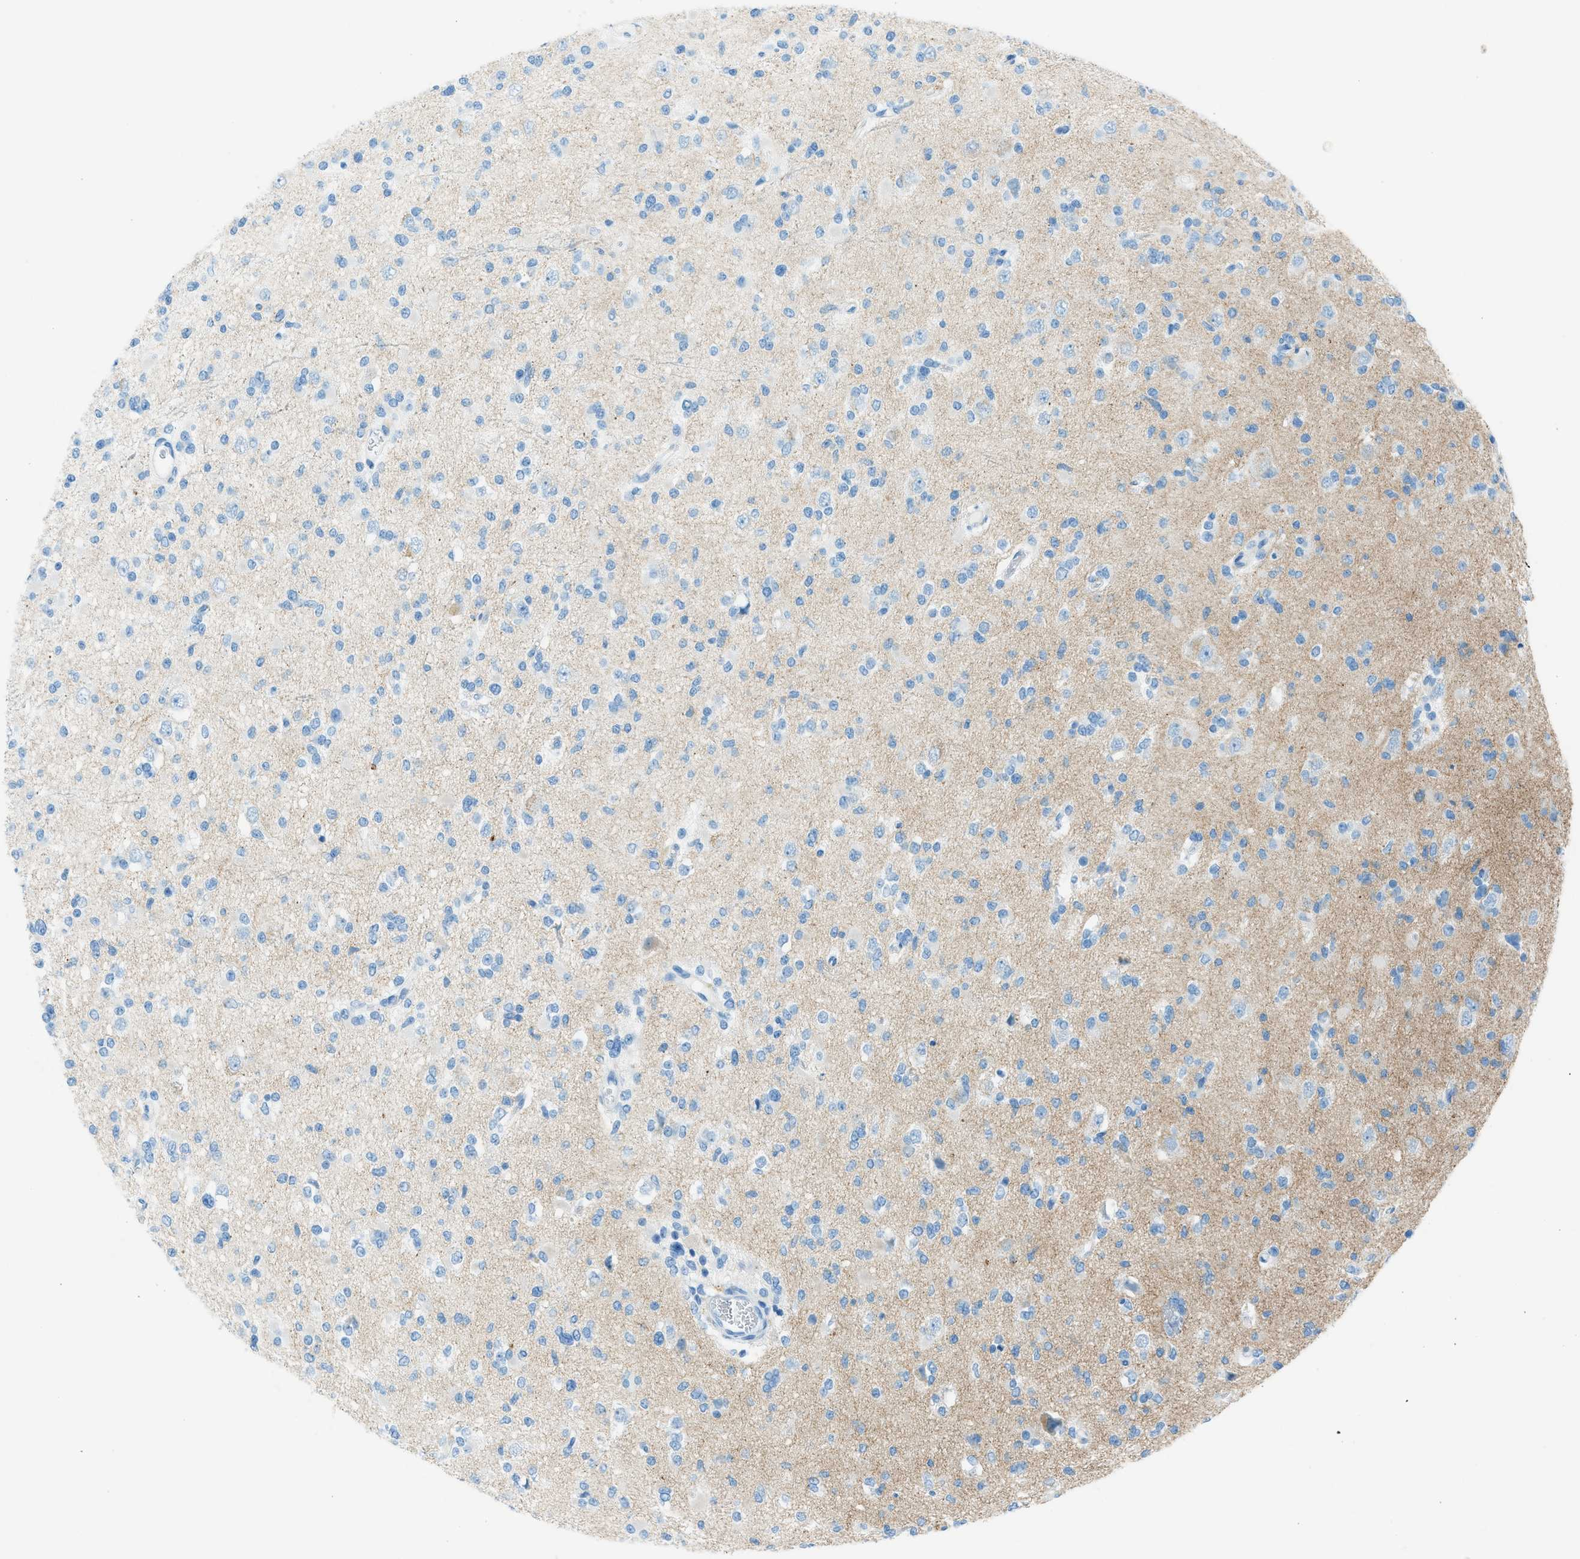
{"staining": {"intensity": "negative", "quantity": "none", "location": "none"}, "tissue": "glioma", "cell_type": "Tumor cells", "image_type": "cancer", "snomed": [{"axis": "morphology", "description": "Glioma, malignant, Low grade"}, {"axis": "topography", "description": "Brain"}], "caption": "Protein analysis of low-grade glioma (malignant) demonstrates no significant staining in tumor cells. (DAB (3,3'-diaminobenzidine) immunohistochemistry (IHC) with hematoxylin counter stain).", "gene": "C21orf62", "patient": {"sex": "female", "age": 22}}